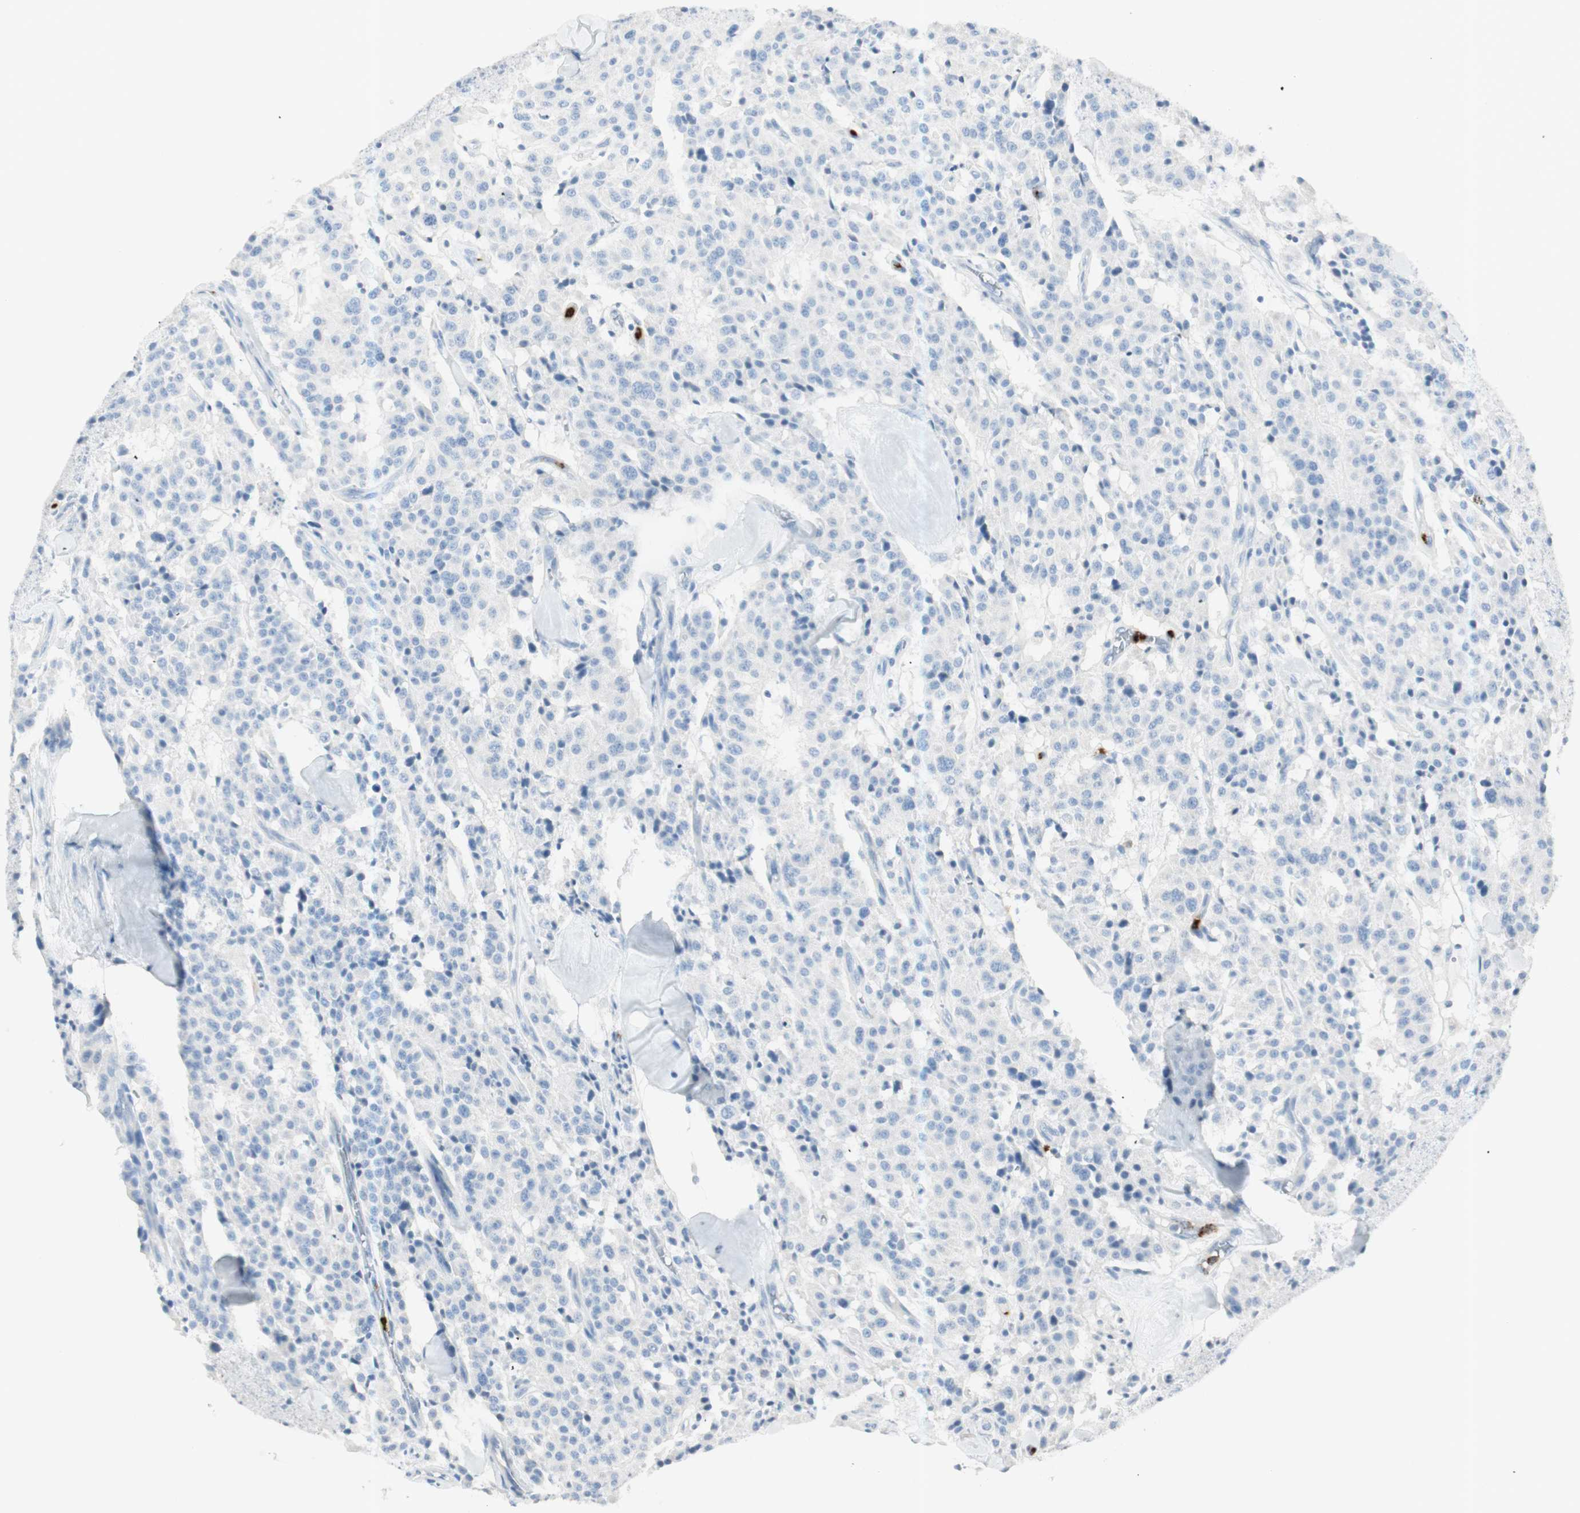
{"staining": {"intensity": "negative", "quantity": "none", "location": "none"}, "tissue": "carcinoid", "cell_type": "Tumor cells", "image_type": "cancer", "snomed": [{"axis": "morphology", "description": "Carcinoid, malignant, NOS"}, {"axis": "topography", "description": "Lung"}], "caption": "DAB (3,3'-diaminobenzidine) immunohistochemical staining of human carcinoid displays no significant expression in tumor cells.", "gene": "PRTN3", "patient": {"sex": "male", "age": 30}}